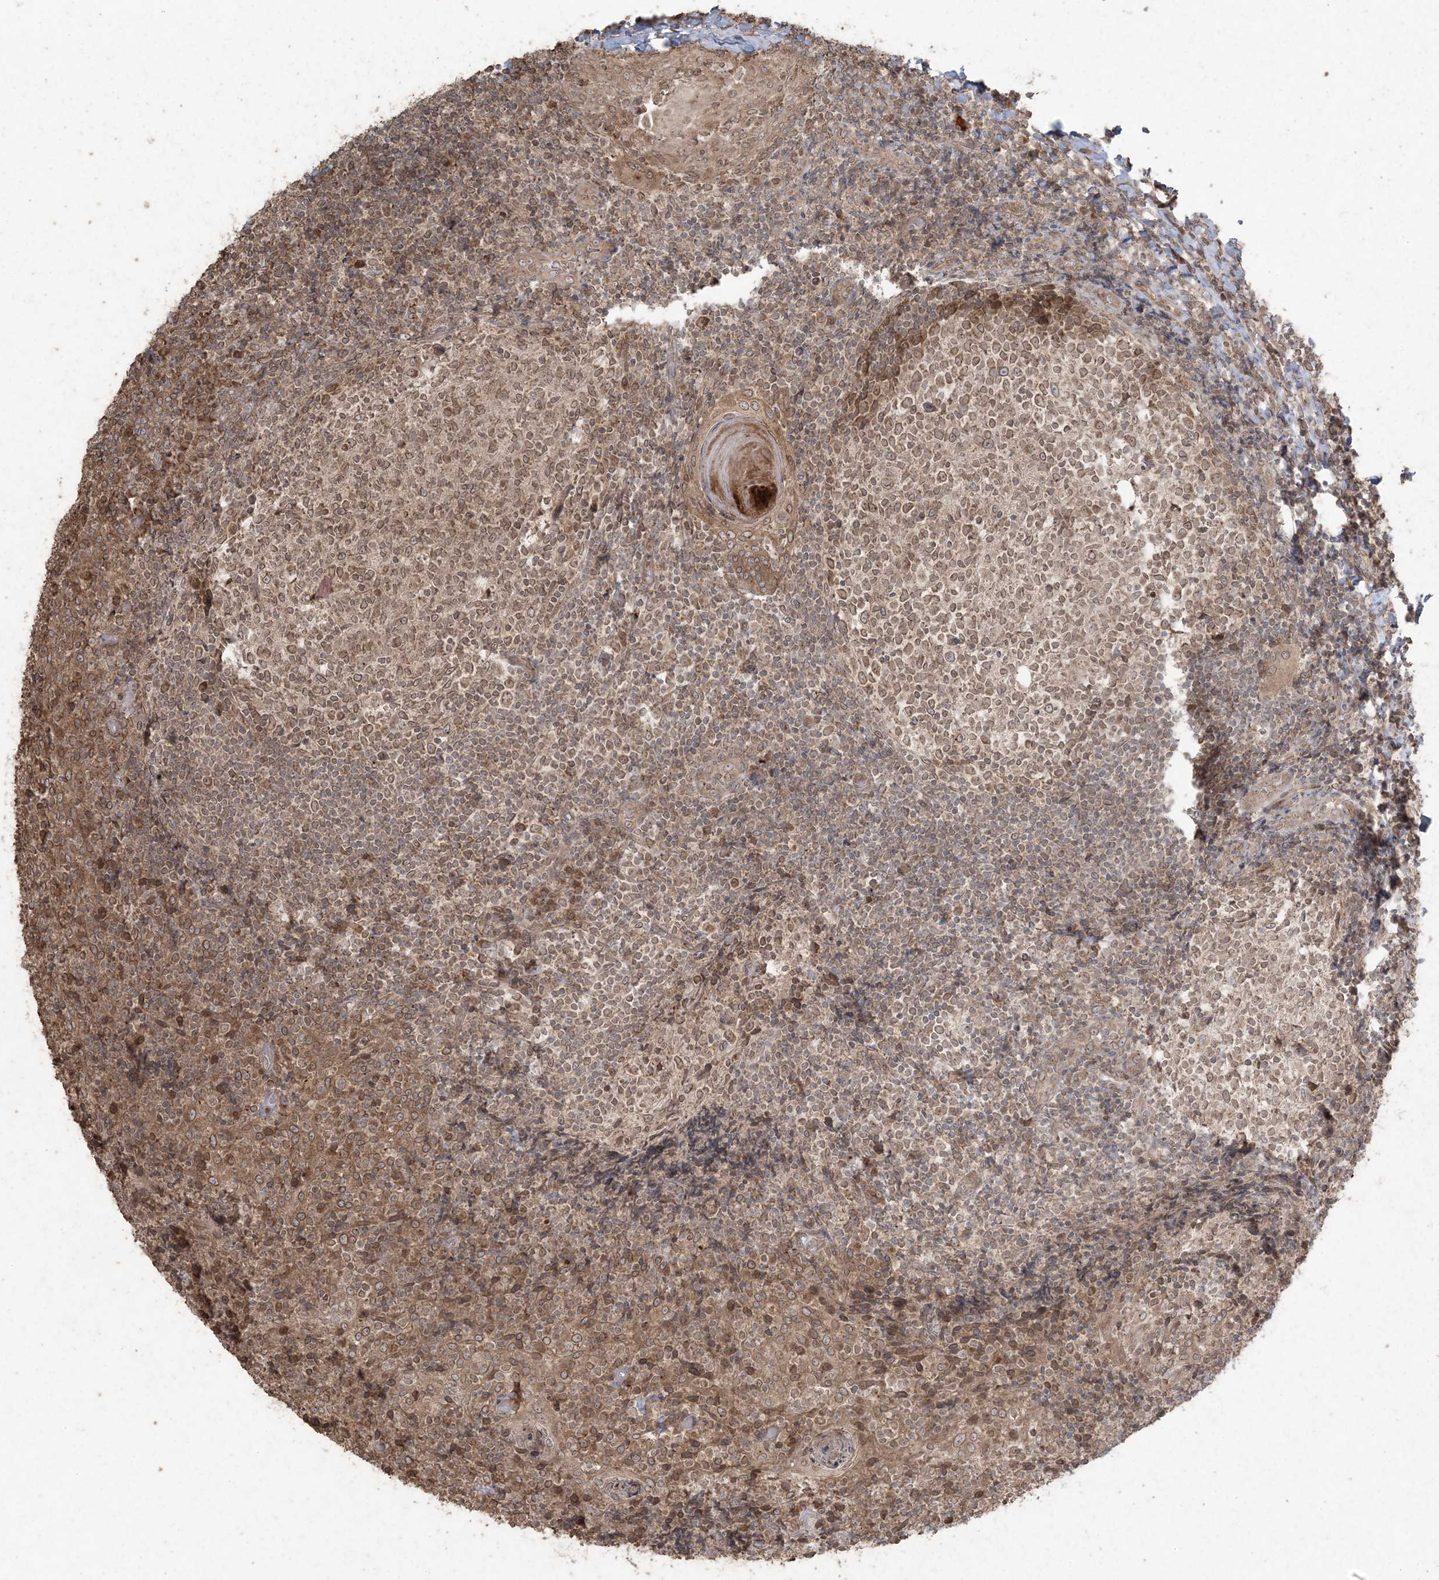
{"staining": {"intensity": "moderate", "quantity": ">75%", "location": "cytoplasmic/membranous"}, "tissue": "tonsil", "cell_type": "Germinal center cells", "image_type": "normal", "snomed": [{"axis": "morphology", "description": "Normal tissue, NOS"}, {"axis": "topography", "description": "Tonsil"}], "caption": "Immunohistochemistry (IHC) of unremarkable human tonsil demonstrates medium levels of moderate cytoplasmic/membranous staining in about >75% of germinal center cells. Using DAB (brown) and hematoxylin (blue) stains, captured at high magnification using brightfield microscopy.", "gene": "DDX19B", "patient": {"sex": "female", "age": 19}}